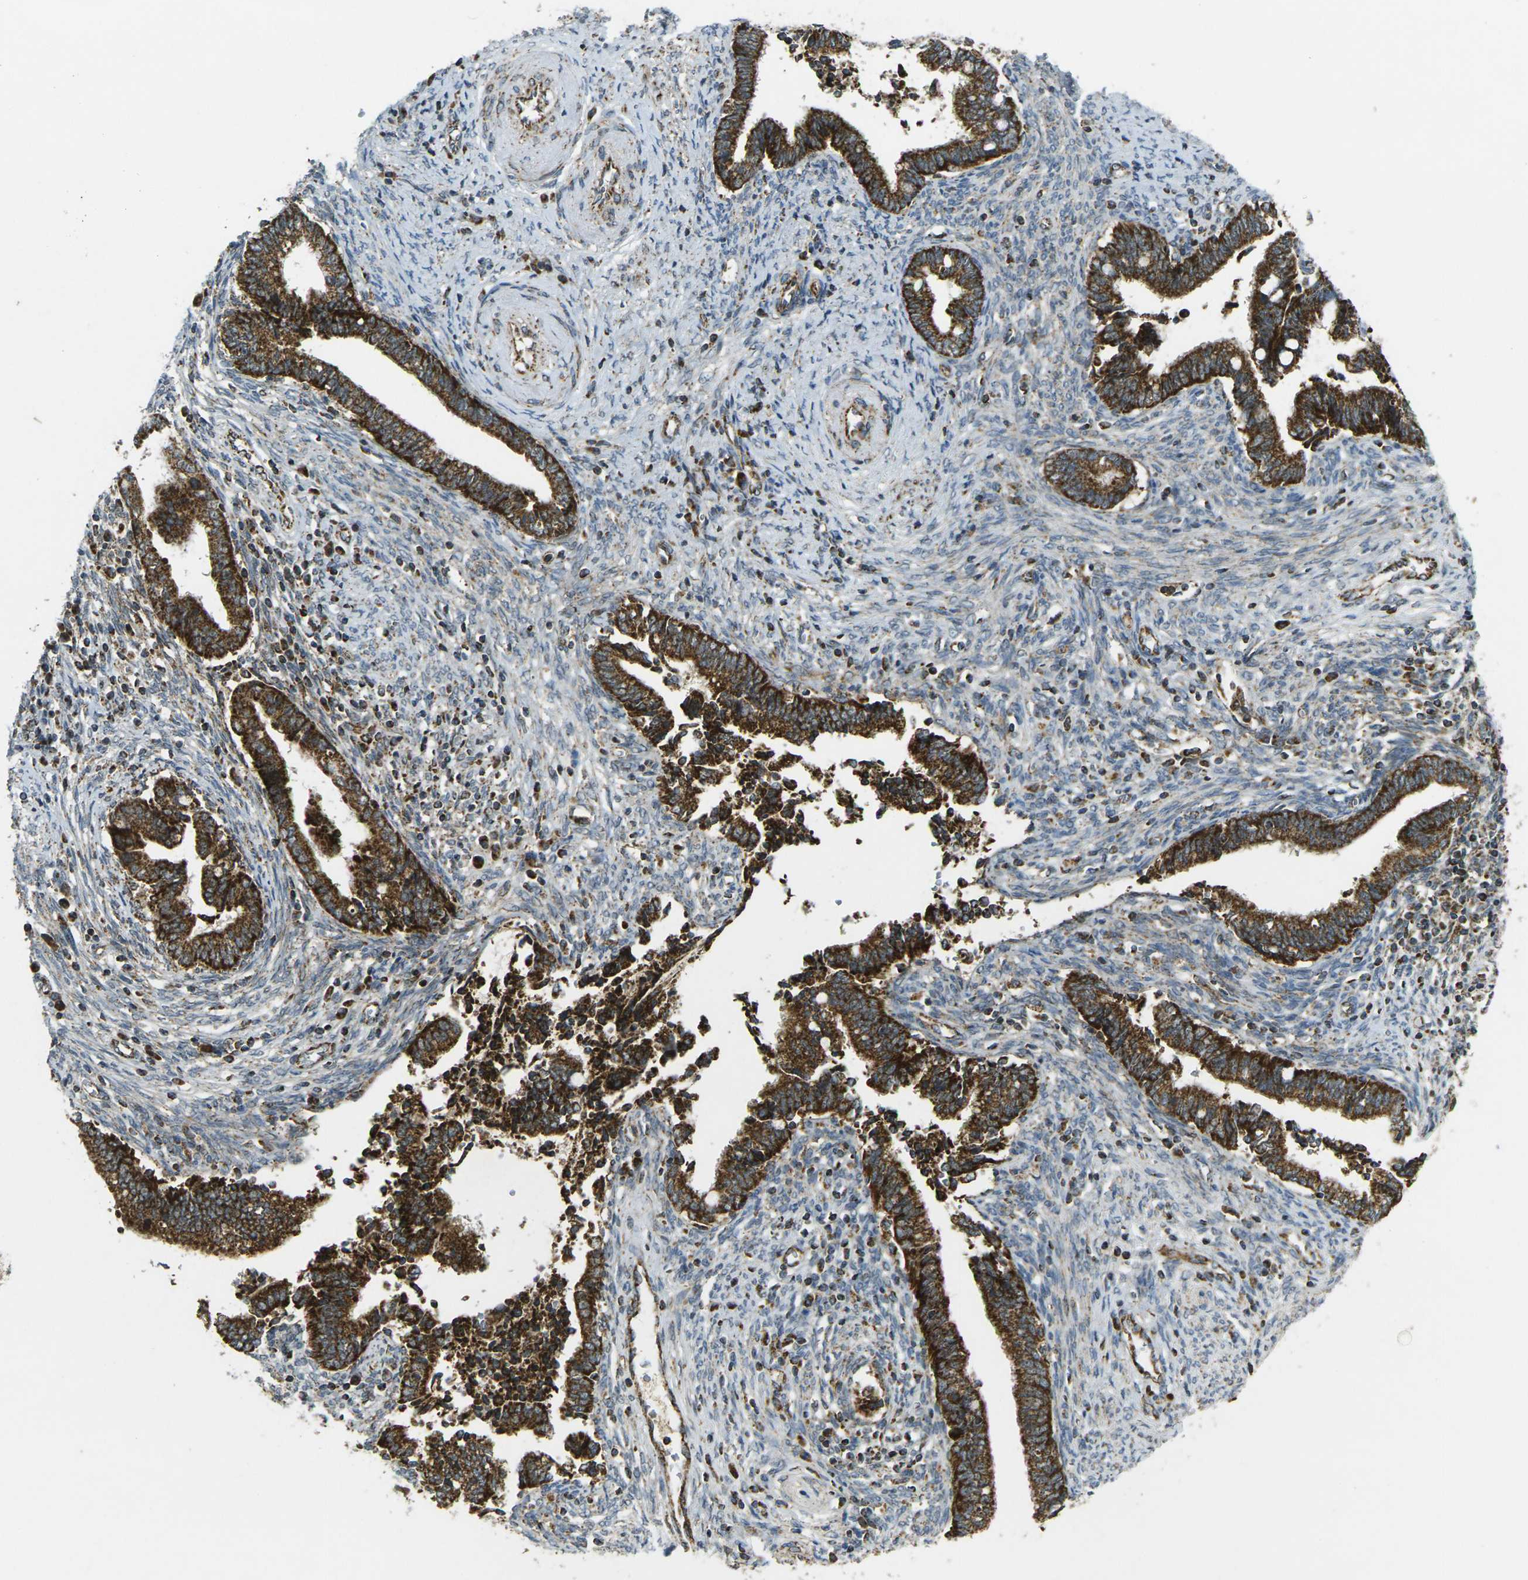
{"staining": {"intensity": "strong", "quantity": ">75%", "location": "cytoplasmic/membranous"}, "tissue": "cervical cancer", "cell_type": "Tumor cells", "image_type": "cancer", "snomed": [{"axis": "morphology", "description": "Adenocarcinoma, NOS"}, {"axis": "topography", "description": "Cervix"}], "caption": "Immunohistochemical staining of human cervical cancer displays high levels of strong cytoplasmic/membranous expression in approximately >75% of tumor cells.", "gene": "IGF1R", "patient": {"sex": "female", "age": 44}}